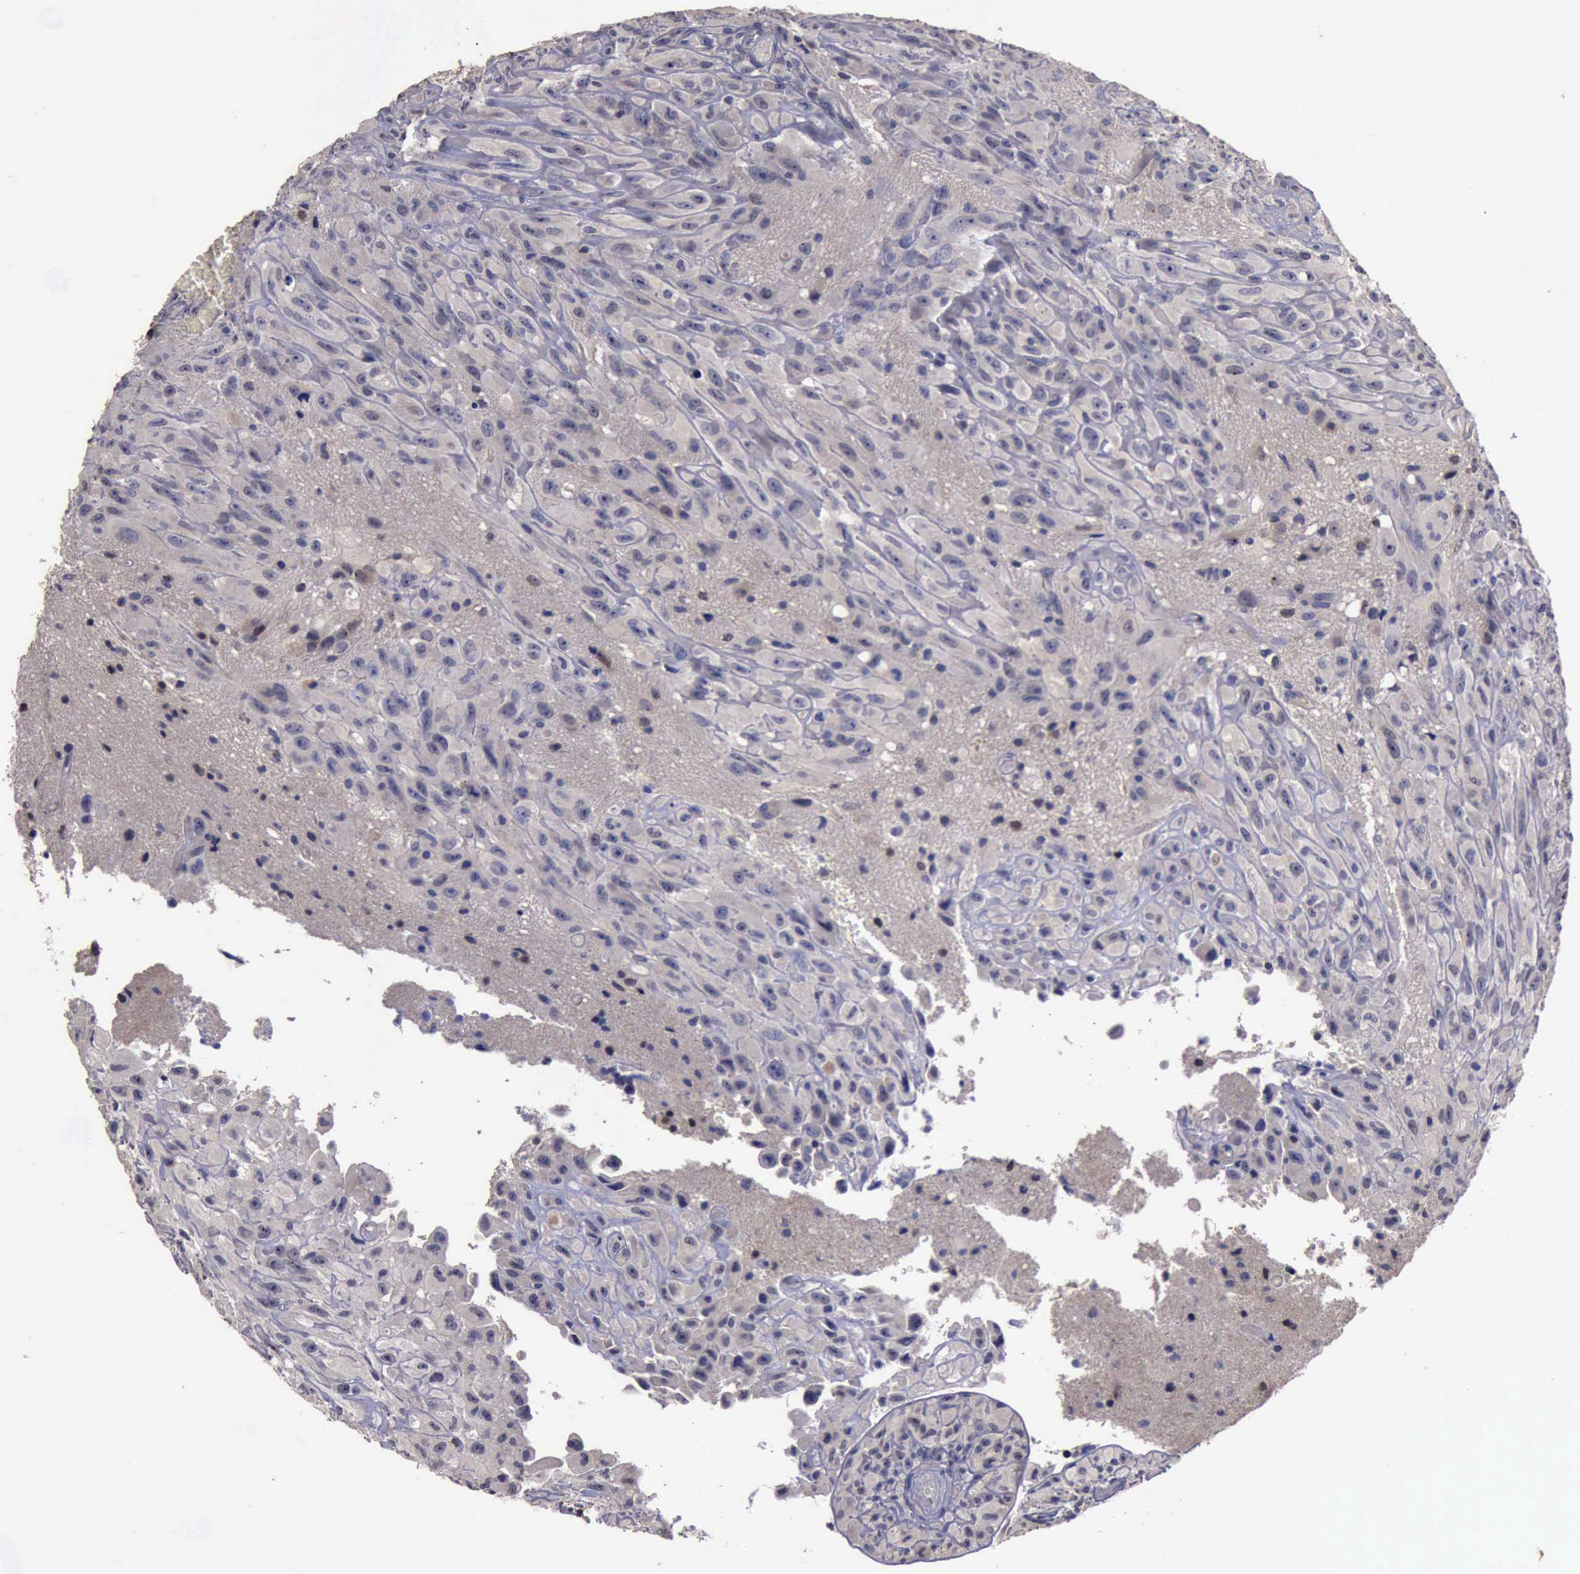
{"staining": {"intensity": "negative", "quantity": "none", "location": "none"}, "tissue": "glioma", "cell_type": "Tumor cells", "image_type": "cancer", "snomed": [{"axis": "morphology", "description": "Glioma, malignant, High grade"}, {"axis": "topography", "description": "Brain"}], "caption": "Tumor cells show no significant positivity in glioma.", "gene": "CRKL", "patient": {"sex": "male", "age": 48}}